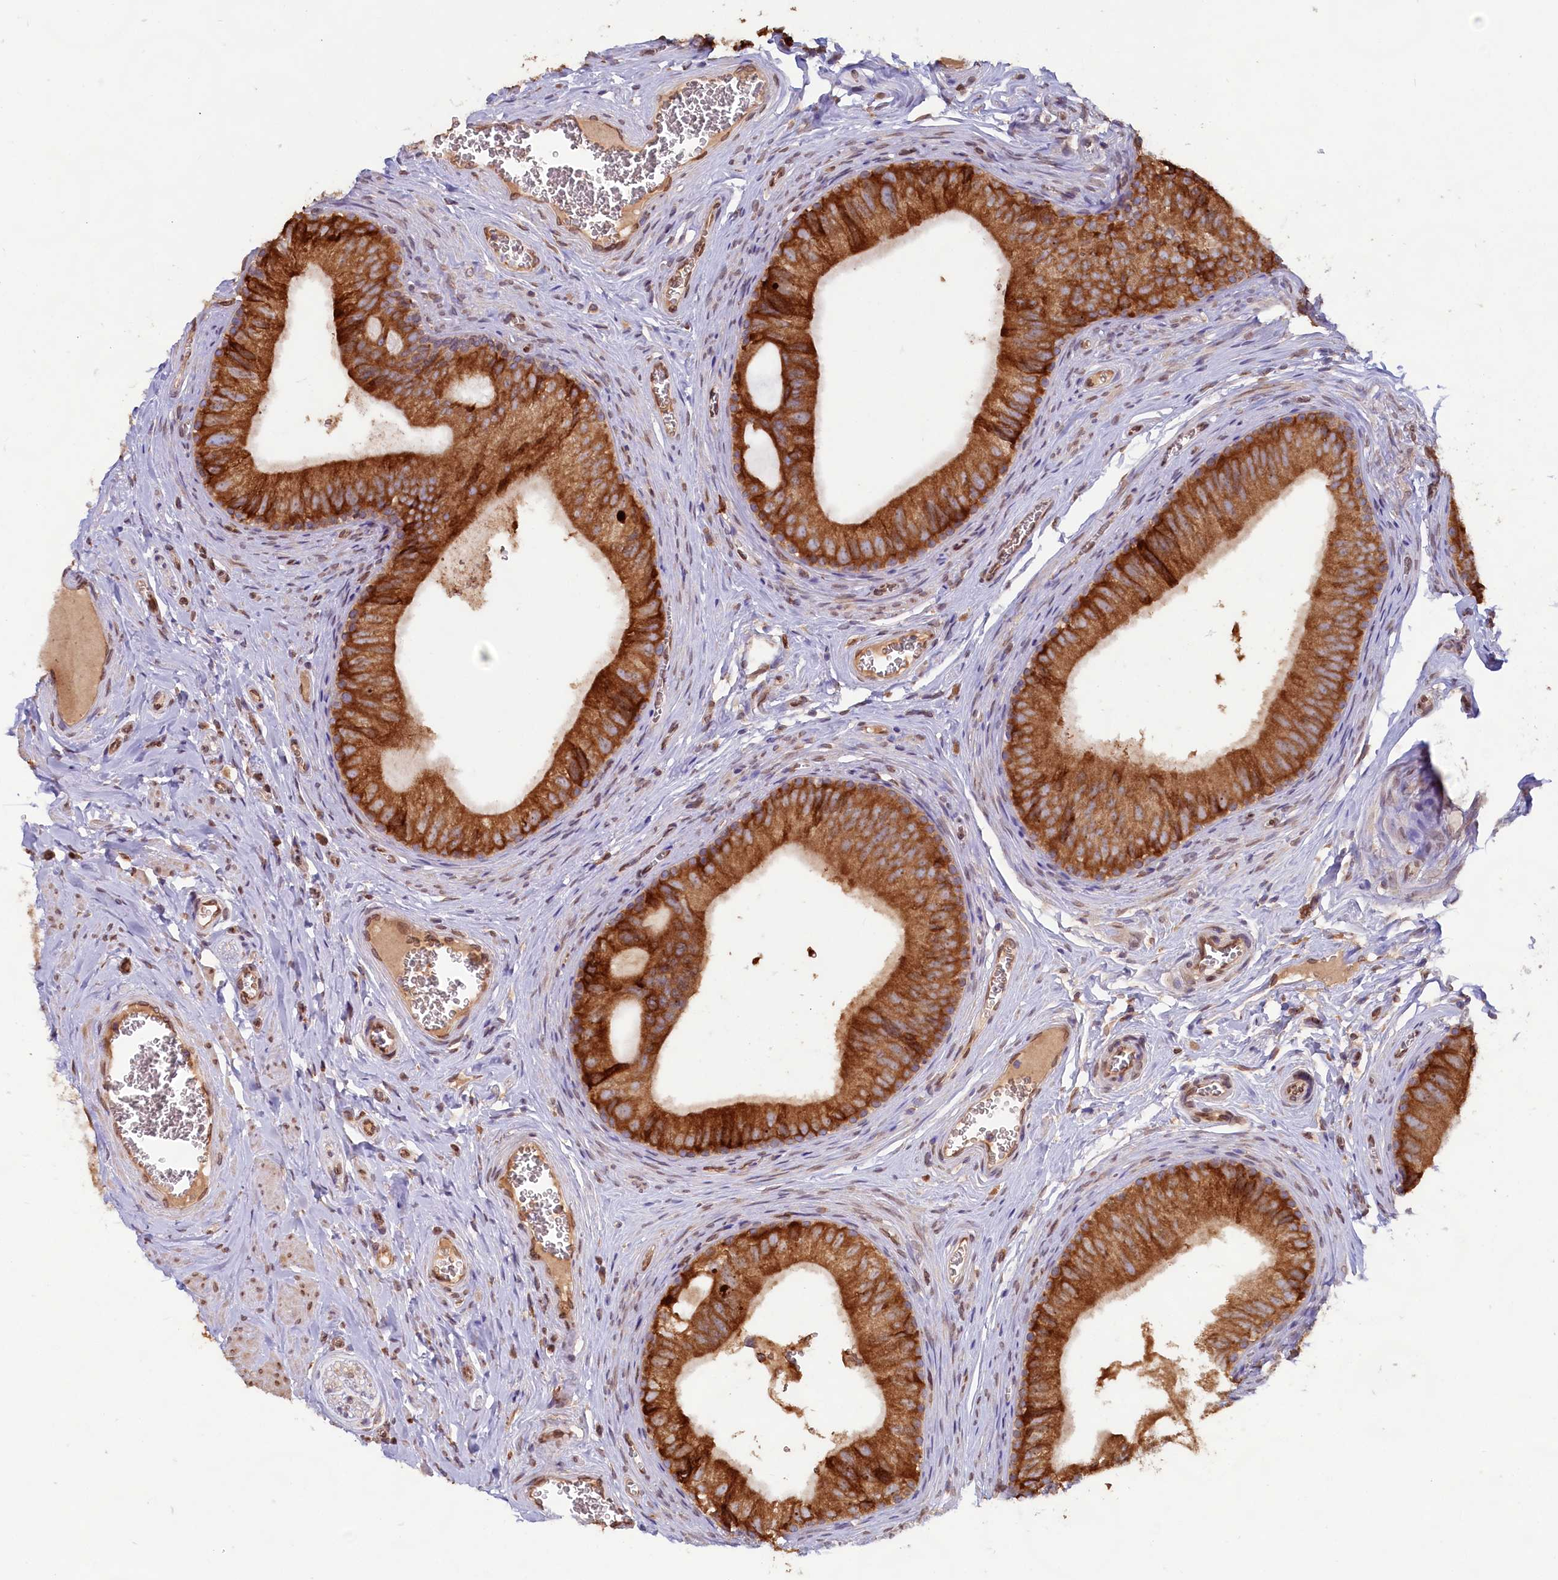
{"staining": {"intensity": "strong", "quantity": ">75%", "location": "cytoplasmic/membranous"}, "tissue": "epididymis", "cell_type": "Glandular cells", "image_type": "normal", "snomed": [{"axis": "morphology", "description": "Normal tissue, NOS"}, {"axis": "topography", "description": "Epididymis"}], "caption": "Immunohistochemistry of unremarkable epididymis demonstrates high levels of strong cytoplasmic/membranous positivity in about >75% of glandular cells.", "gene": "TBC1D19", "patient": {"sex": "male", "age": 42}}